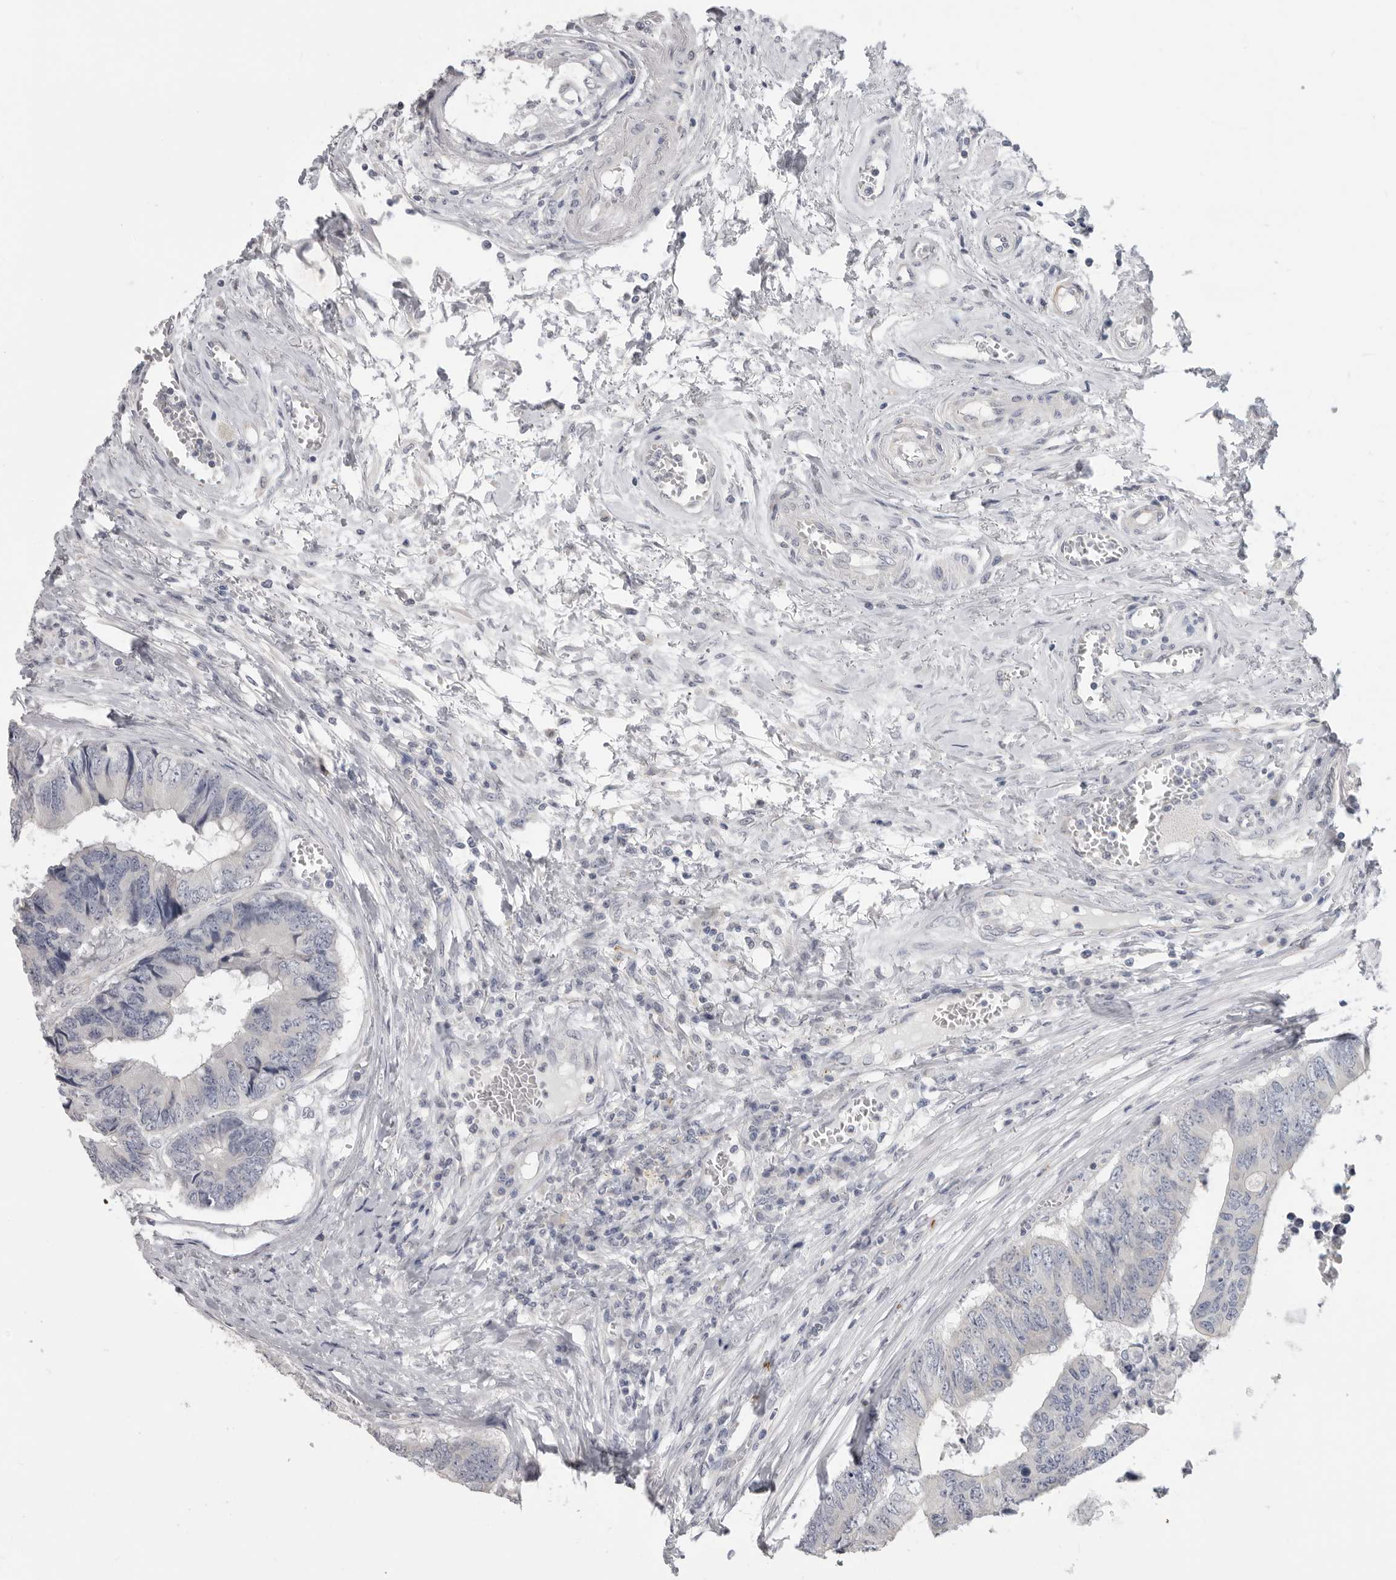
{"staining": {"intensity": "negative", "quantity": "none", "location": "none"}, "tissue": "colorectal cancer", "cell_type": "Tumor cells", "image_type": "cancer", "snomed": [{"axis": "morphology", "description": "Adenocarcinoma, NOS"}, {"axis": "topography", "description": "Rectum"}], "caption": "An image of human colorectal cancer (adenocarcinoma) is negative for staining in tumor cells.", "gene": "XIRP1", "patient": {"sex": "male", "age": 84}}